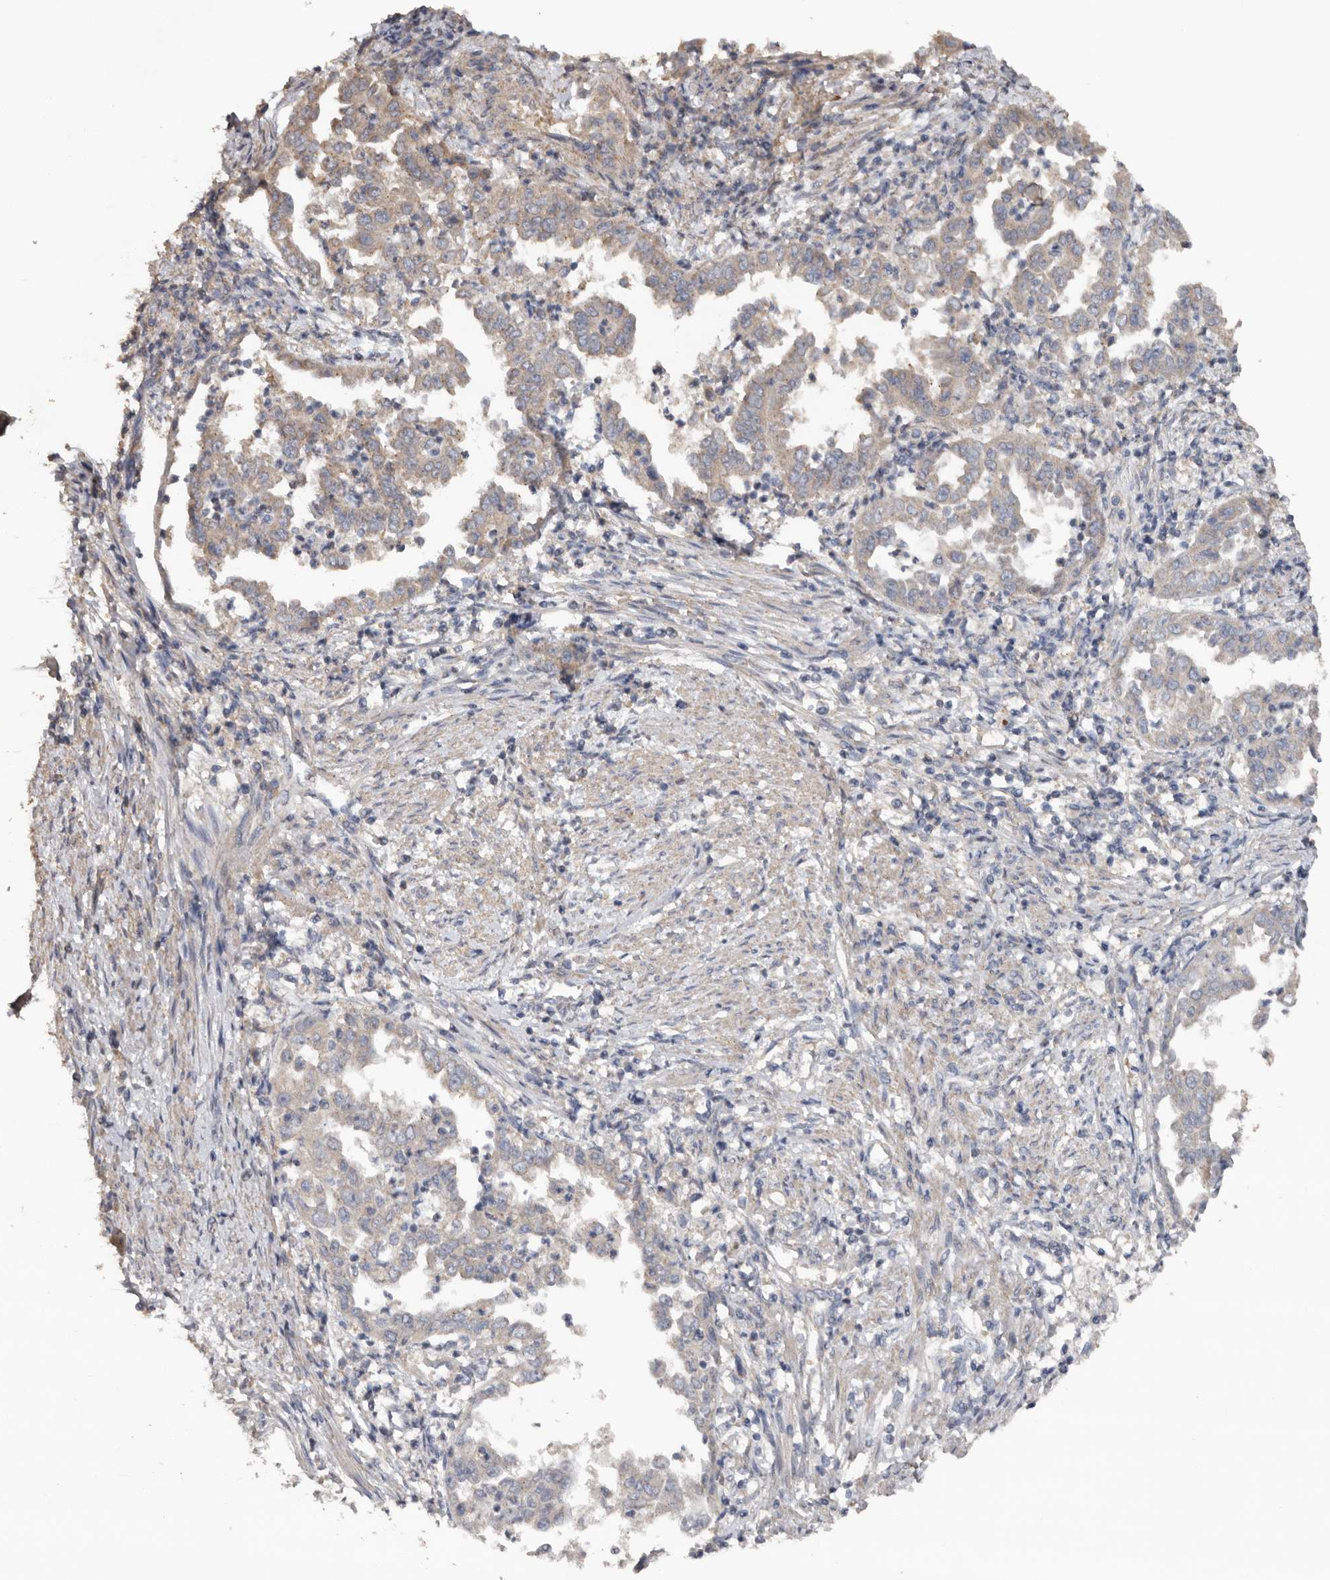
{"staining": {"intensity": "negative", "quantity": "none", "location": "none"}, "tissue": "endometrial cancer", "cell_type": "Tumor cells", "image_type": "cancer", "snomed": [{"axis": "morphology", "description": "Adenocarcinoma, NOS"}, {"axis": "topography", "description": "Endometrium"}], "caption": "This is an immunohistochemistry photomicrograph of endometrial adenocarcinoma. There is no positivity in tumor cells.", "gene": "HYAL4", "patient": {"sex": "female", "age": 85}}